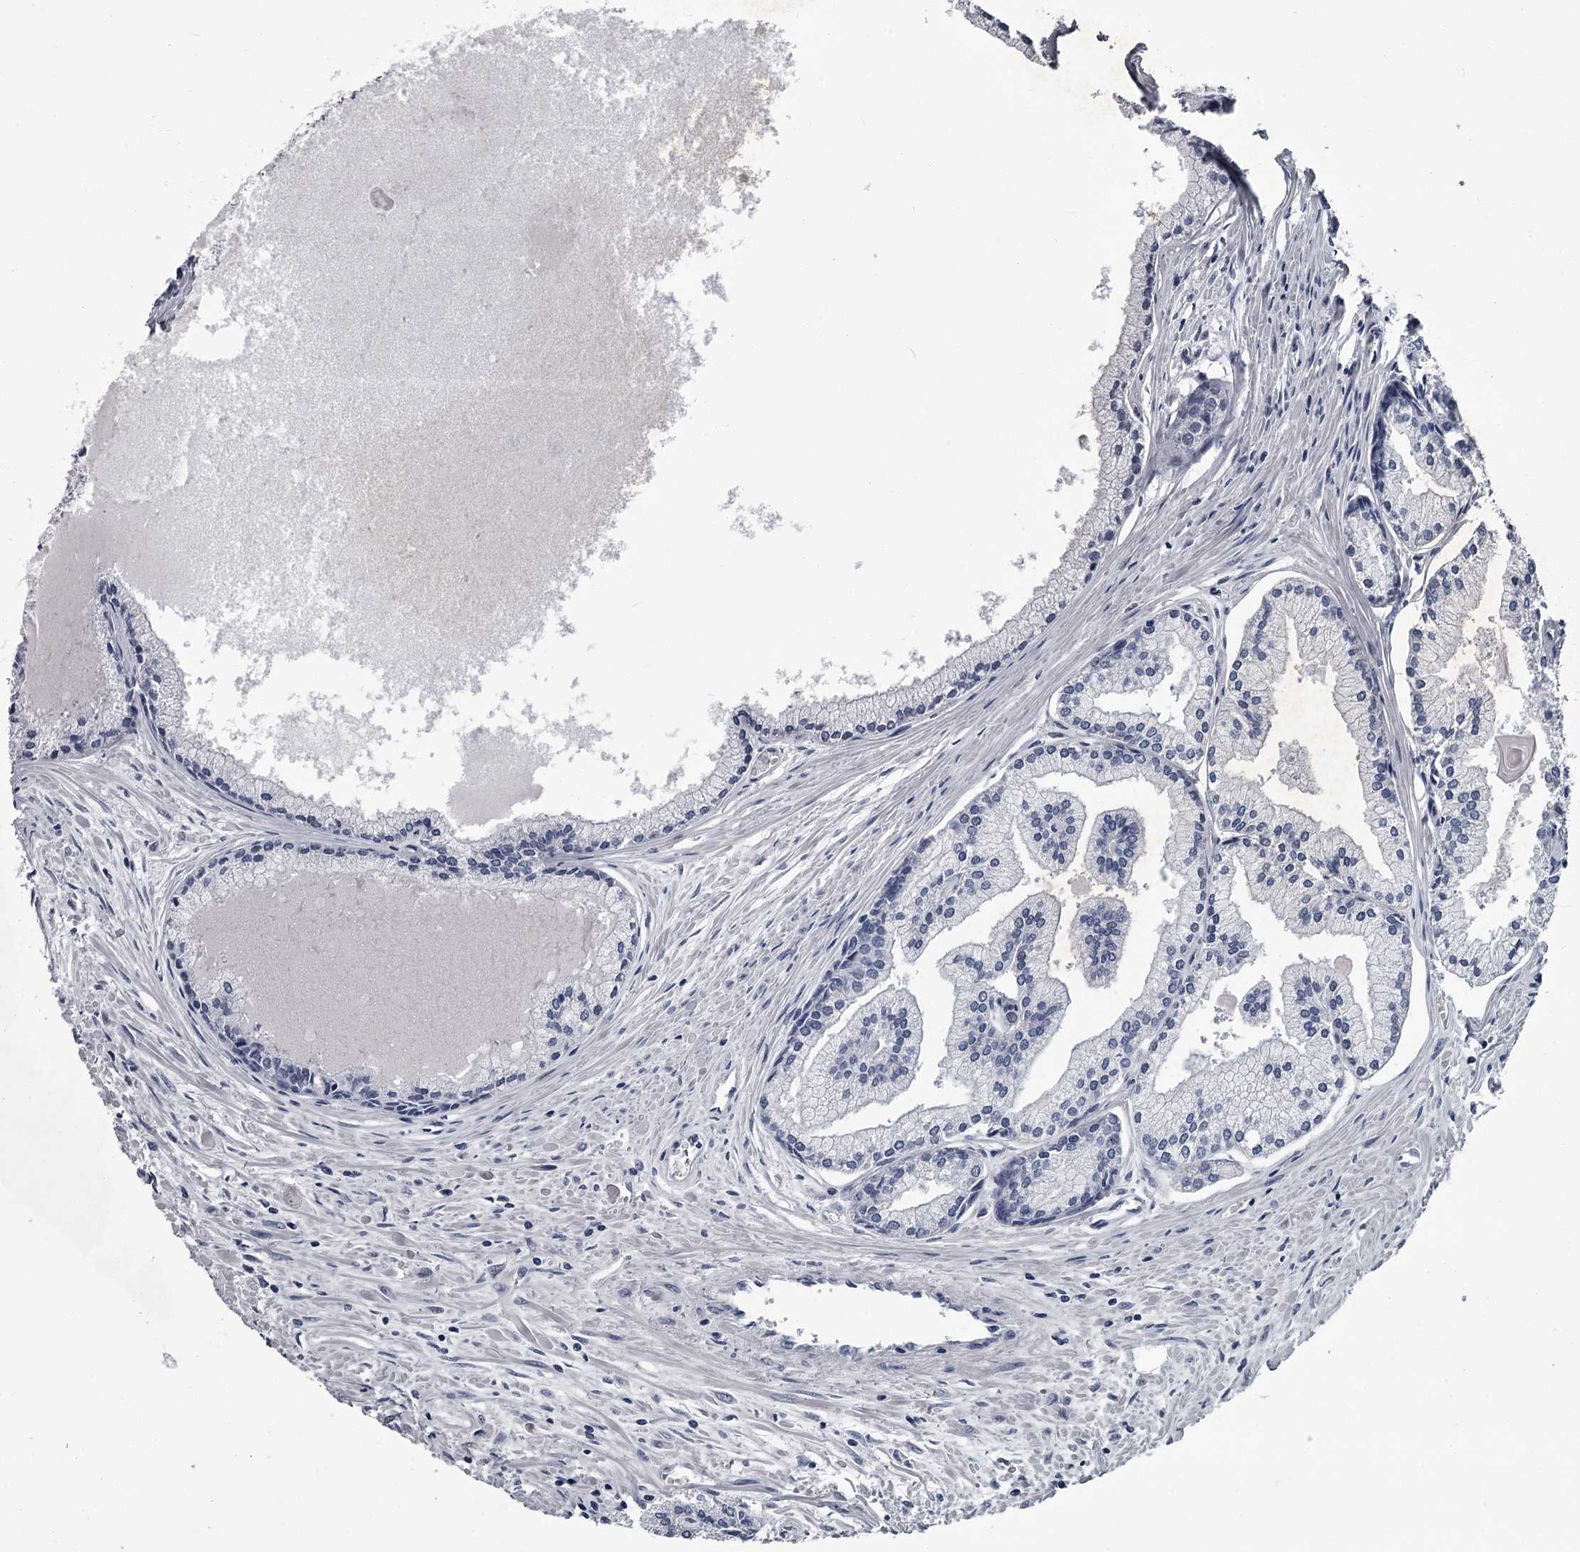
{"staining": {"intensity": "negative", "quantity": "none", "location": "none"}, "tissue": "prostate cancer", "cell_type": "Tumor cells", "image_type": "cancer", "snomed": [{"axis": "morphology", "description": "Adenocarcinoma, High grade"}, {"axis": "topography", "description": "Prostate"}], "caption": "This micrograph is of prostate high-grade adenocarcinoma stained with immunohistochemistry to label a protein in brown with the nuclei are counter-stained blue. There is no expression in tumor cells.", "gene": "DAO", "patient": {"sex": "male", "age": 68}}